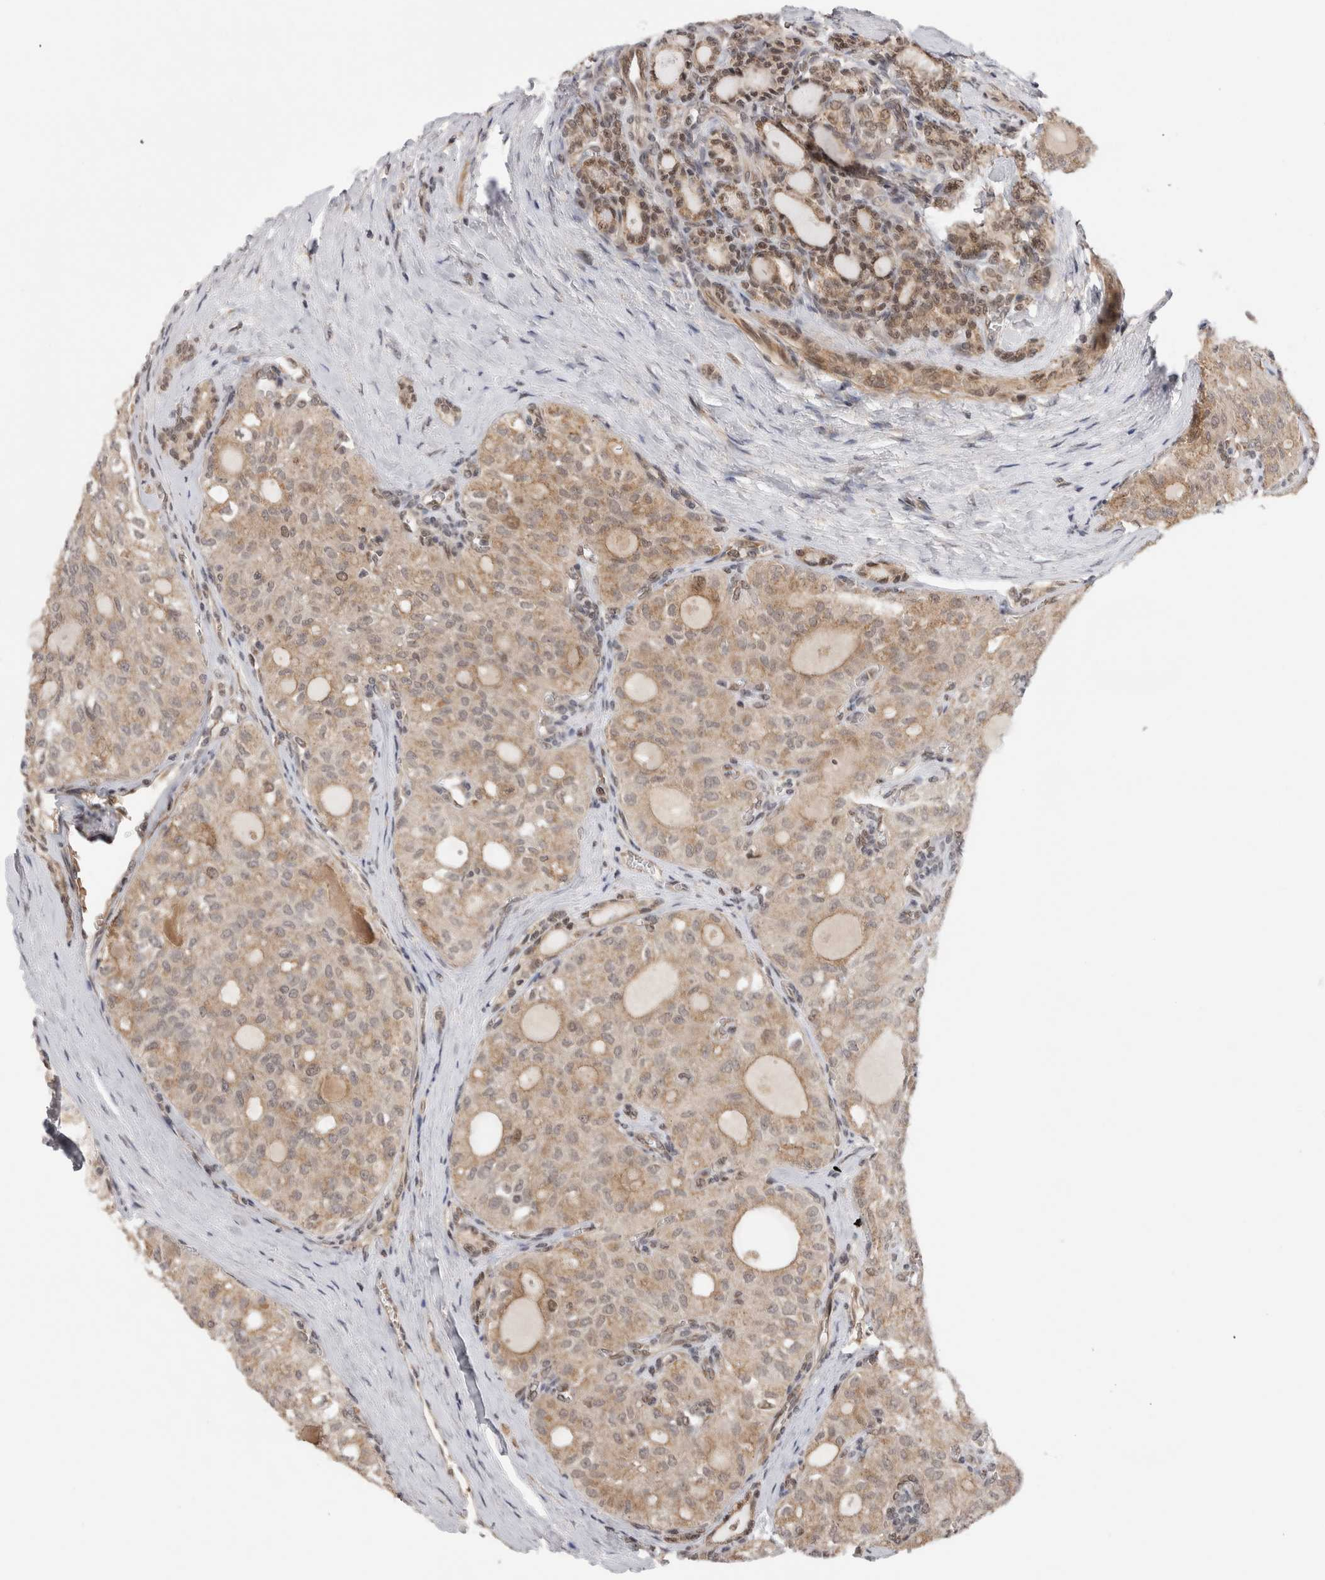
{"staining": {"intensity": "weak", "quantity": ">75%", "location": "cytoplasmic/membranous,nuclear"}, "tissue": "thyroid cancer", "cell_type": "Tumor cells", "image_type": "cancer", "snomed": [{"axis": "morphology", "description": "Follicular adenoma carcinoma, NOS"}, {"axis": "topography", "description": "Thyroid gland"}], "caption": "There is low levels of weak cytoplasmic/membranous and nuclear expression in tumor cells of follicular adenoma carcinoma (thyroid), as demonstrated by immunohistochemical staining (brown color).", "gene": "TMEM65", "patient": {"sex": "male", "age": 75}}